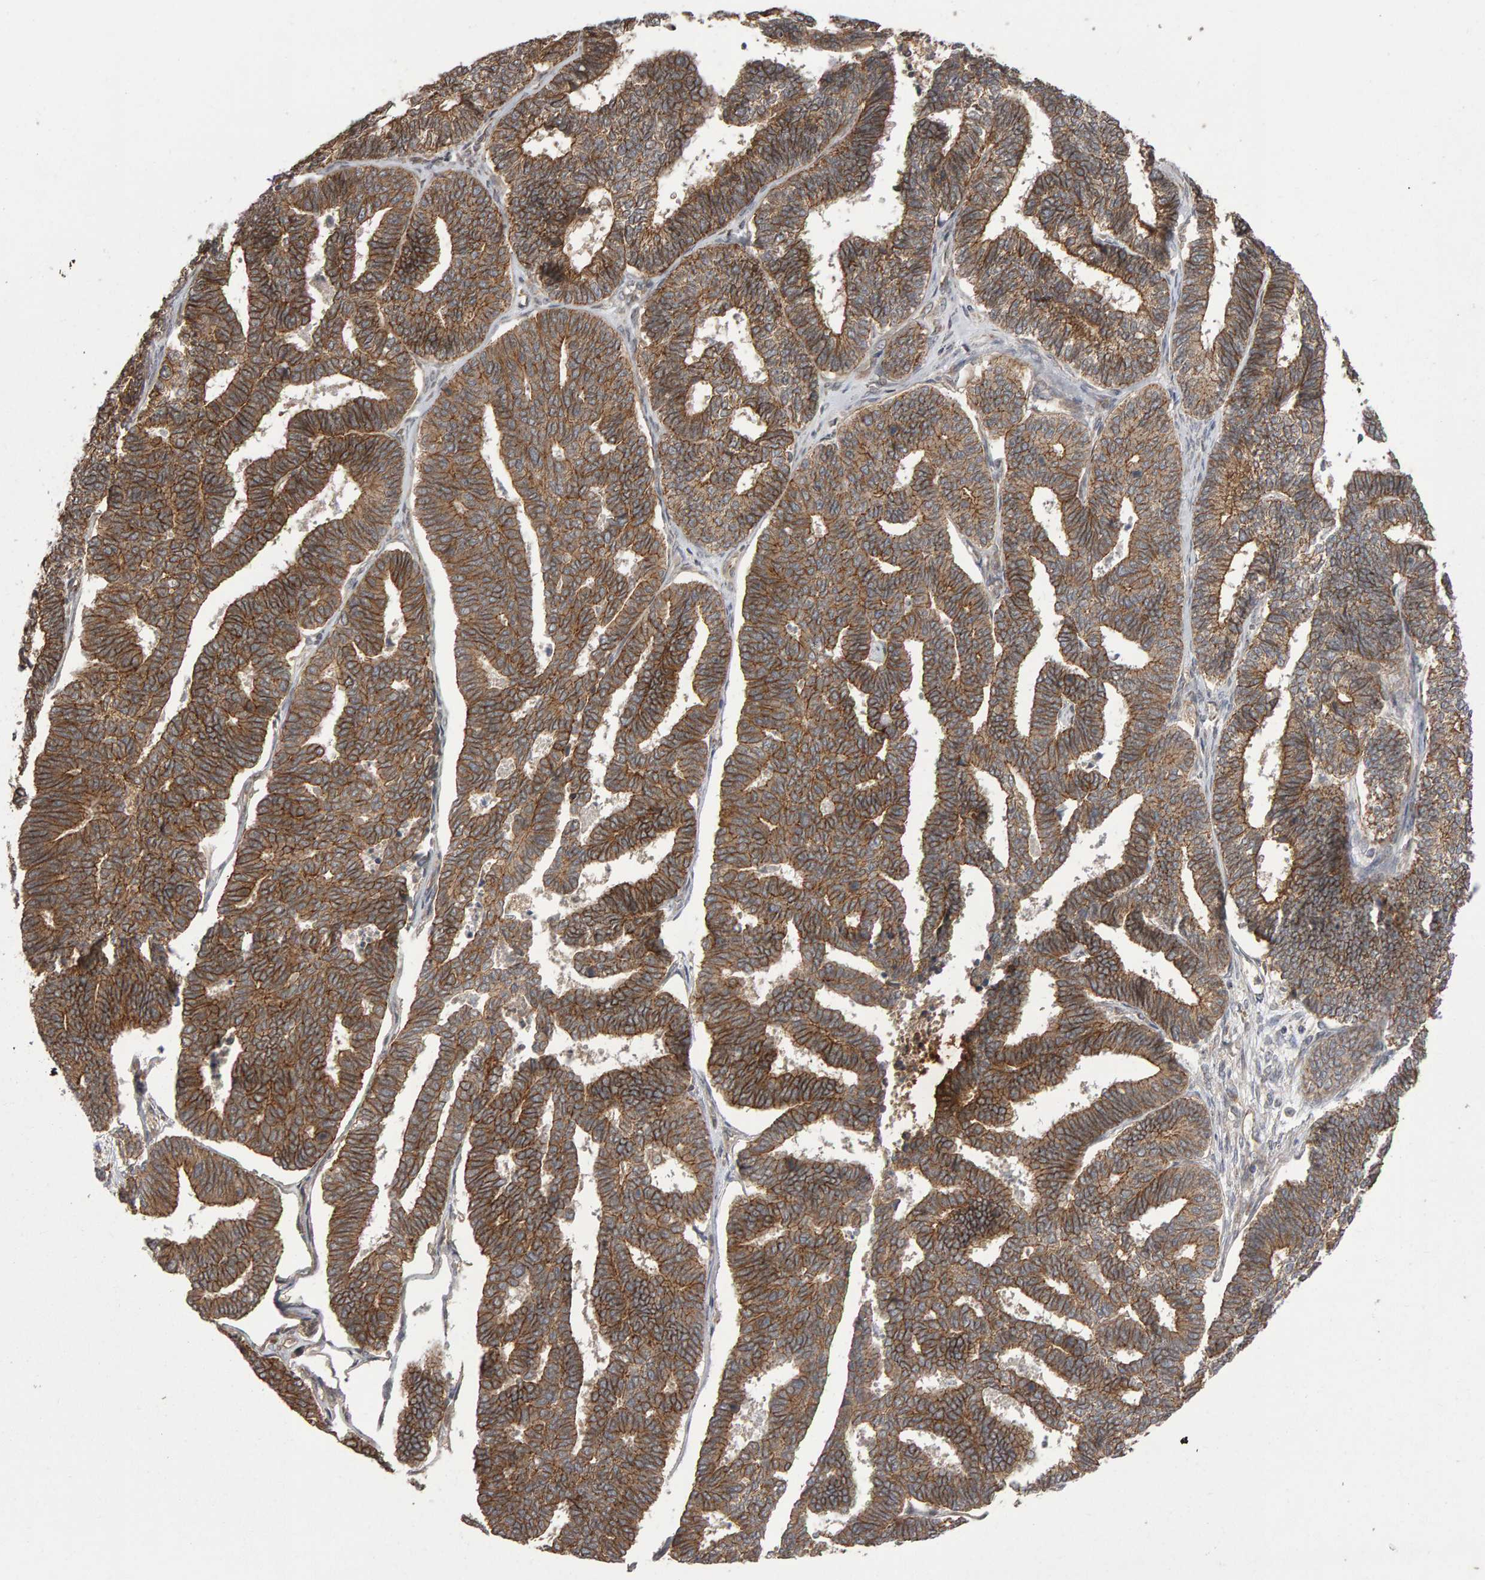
{"staining": {"intensity": "moderate", "quantity": ">75%", "location": "cytoplasmic/membranous"}, "tissue": "endometrial cancer", "cell_type": "Tumor cells", "image_type": "cancer", "snomed": [{"axis": "morphology", "description": "Adenocarcinoma, NOS"}, {"axis": "topography", "description": "Endometrium"}], "caption": "IHC photomicrograph of endometrial cancer (adenocarcinoma) stained for a protein (brown), which exhibits medium levels of moderate cytoplasmic/membranous expression in about >75% of tumor cells.", "gene": "SCRIB", "patient": {"sex": "female", "age": 70}}